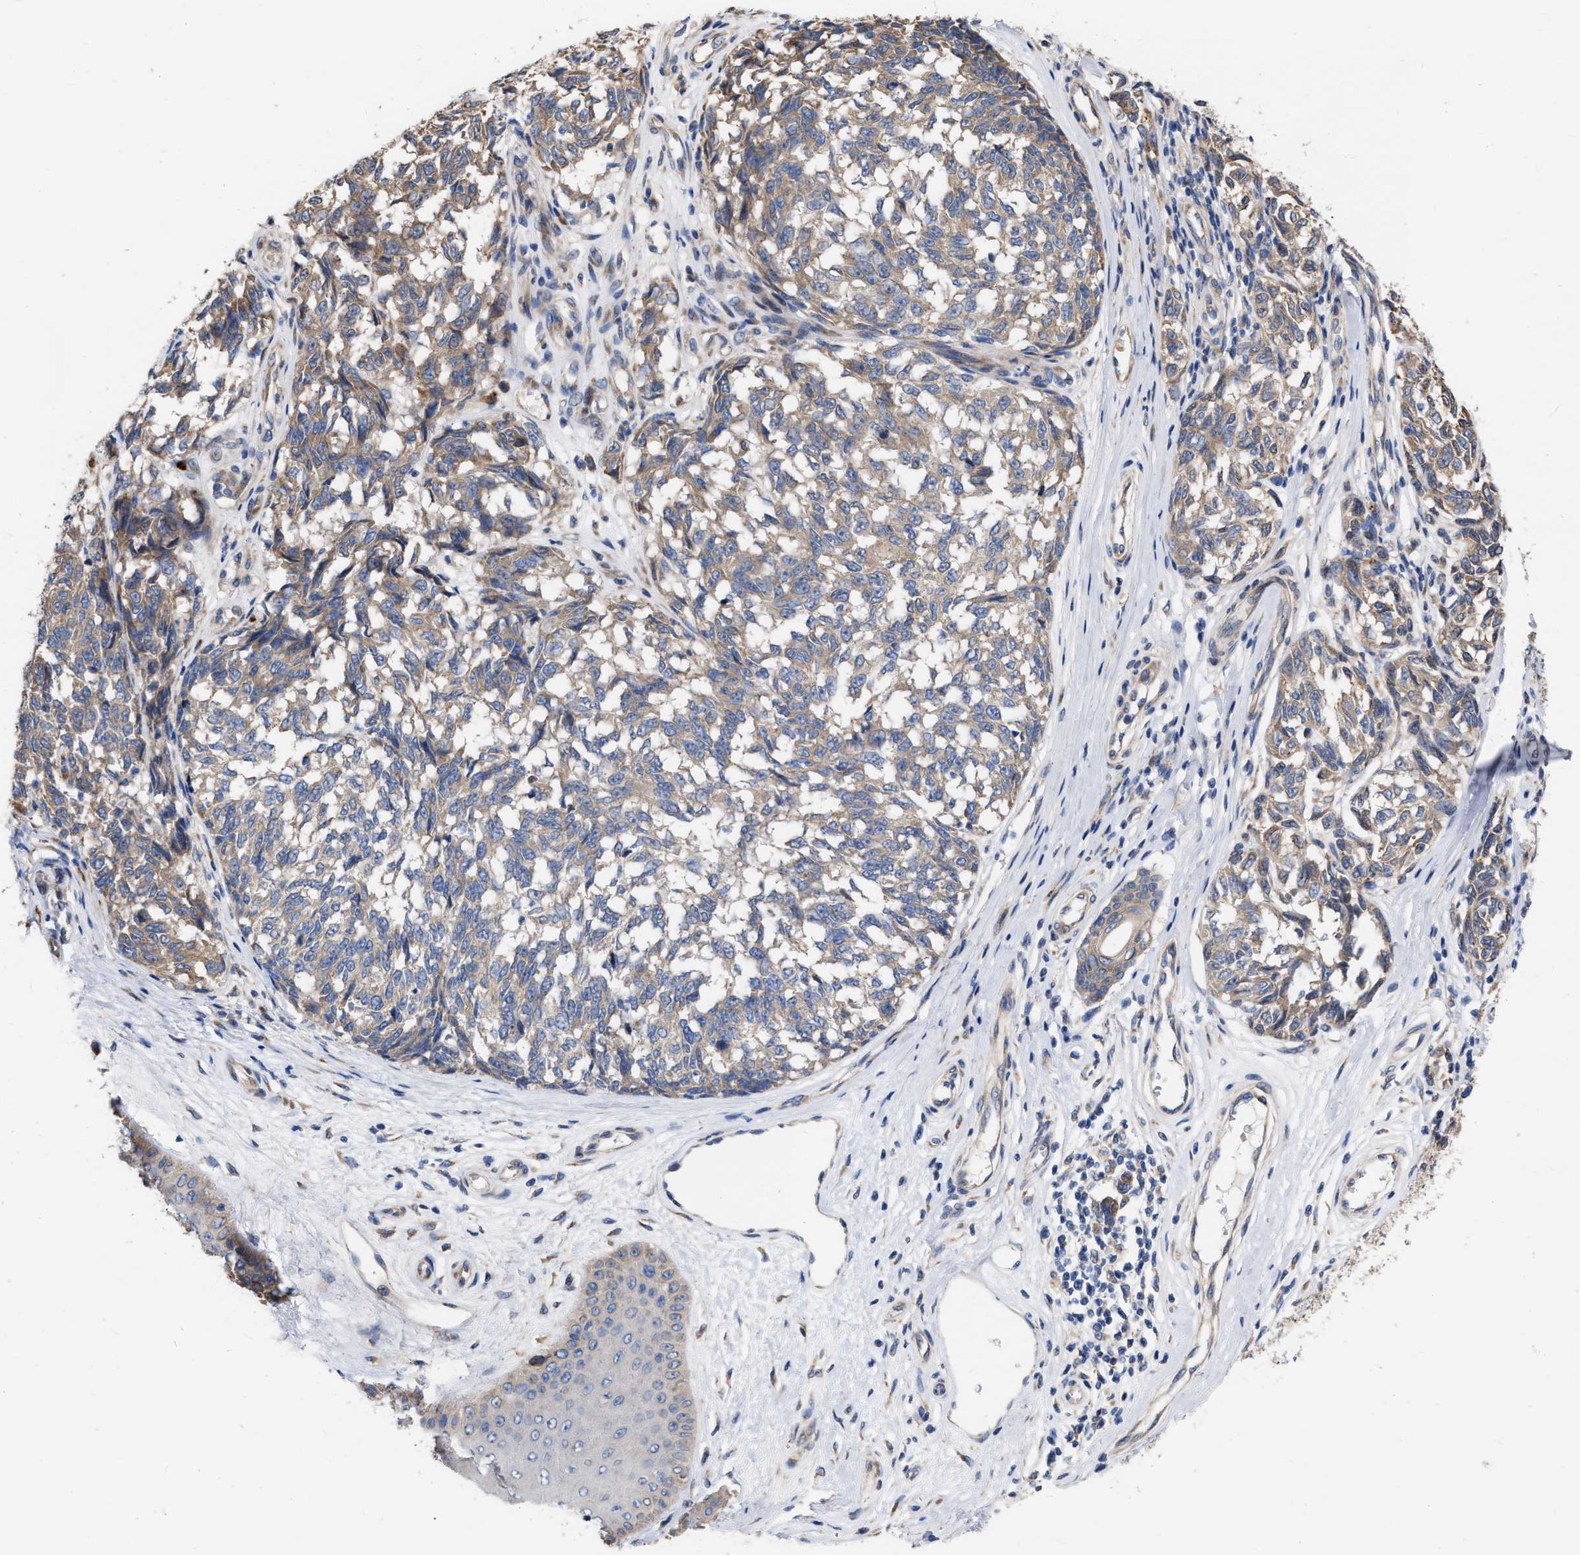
{"staining": {"intensity": "weak", "quantity": "25%-75%", "location": "cytoplasmic/membranous"}, "tissue": "melanoma", "cell_type": "Tumor cells", "image_type": "cancer", "snomed": [{"axis": "morphology", "description": "Malignant melanoma, NOS"}, {"axis": "topography", "description": "Skin"}], "caption": "Weak cytoplasmic/membranous positivity for a protein is appreciated in approximately 25%-75% of tumor cells of melanoma using immunohistochemistry.", "gene": "MLST8", "patient": {"sex": "female", "age": 64}}